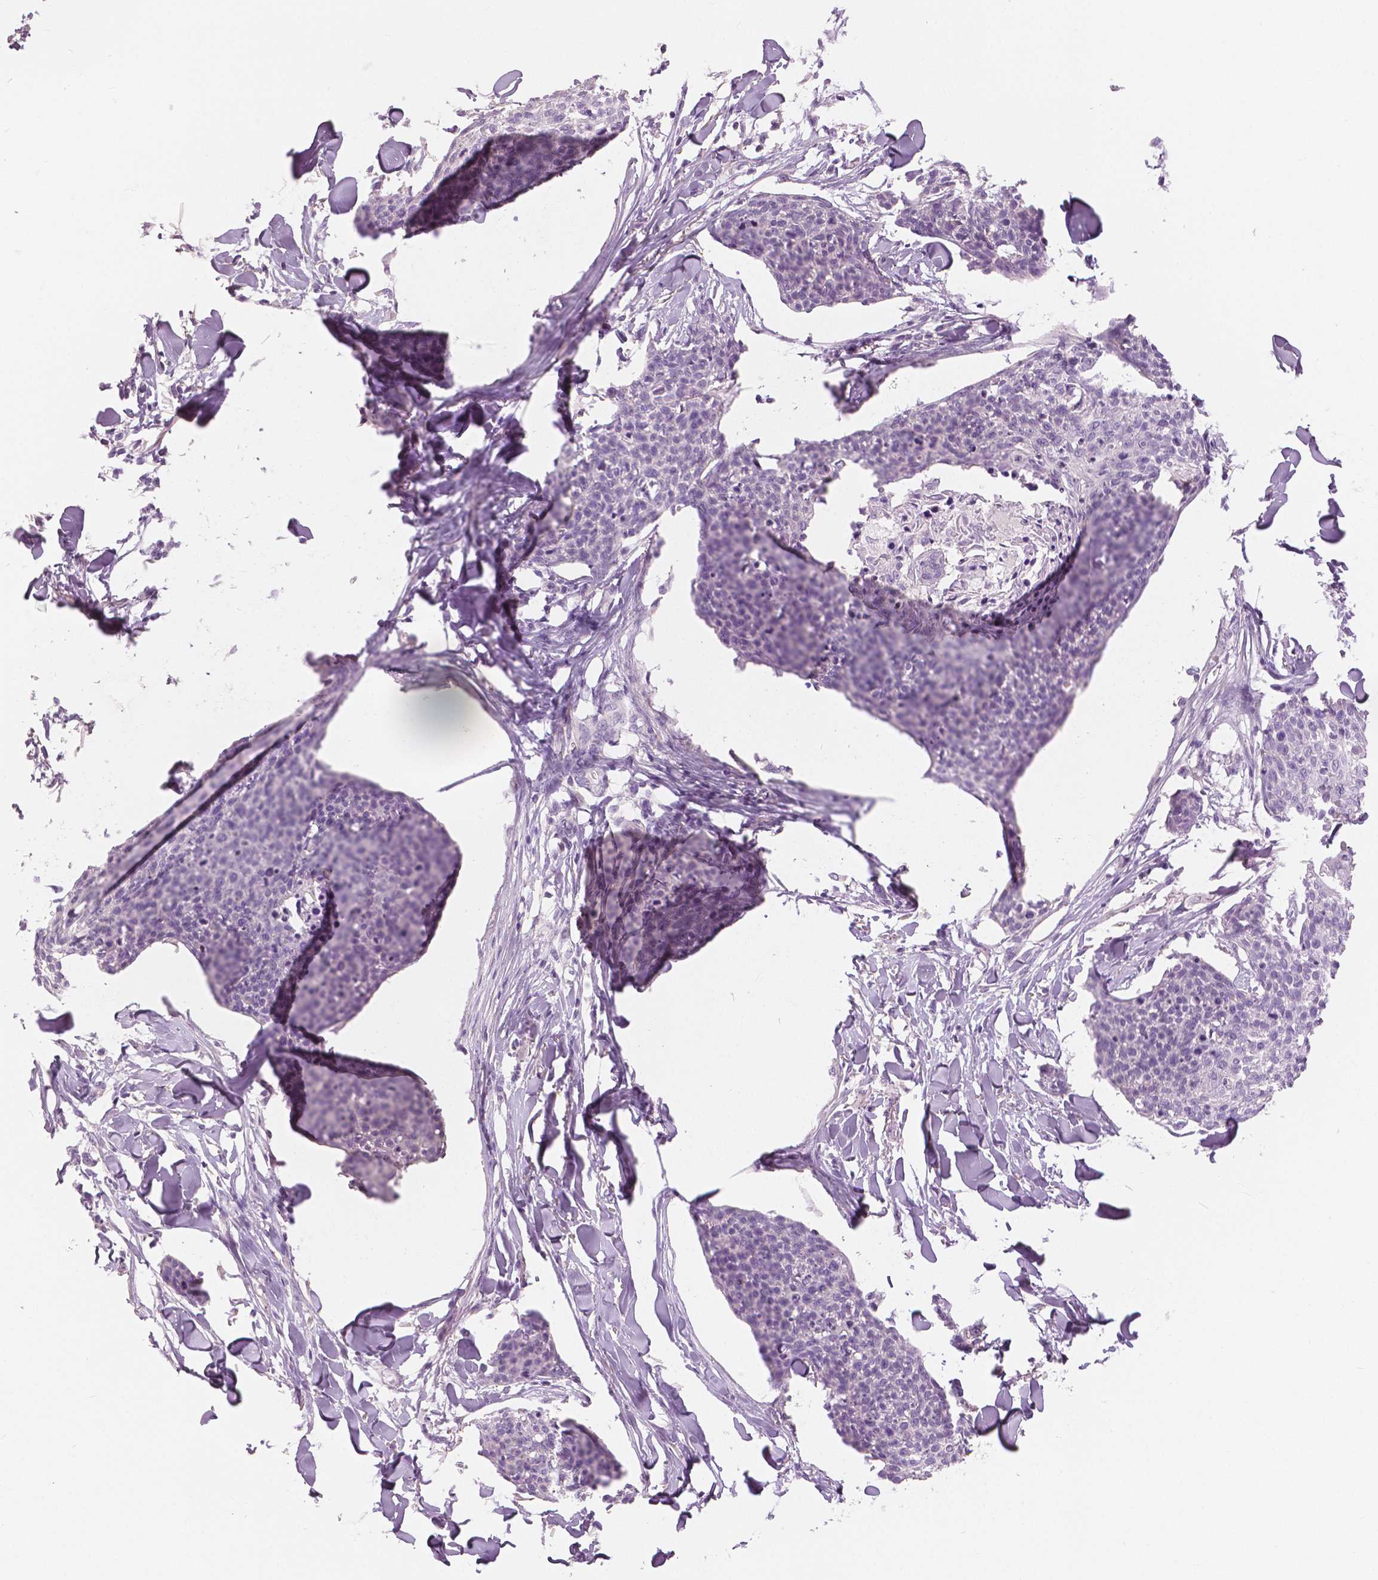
{"staining": {"intensity": "negative", "quantity": "none", "location": "none"}, "tissue": "skin cancer", "cell_type": "Tumor cells", "image_type": "cancer", "snomed": [{"axis": "morphology", "description": "Squamous cell carcinoma, NOS"}, {"axis": "topography", "description": "Skin"}, {"axis": "topography", "description": "Vulva"}], "caption": "IHC of skin cancer (squamous cell carcinoma) demonstrates no staining in tumor cells.", "gene": "SLC24A1", "patient": {"sex": "female", "age": 75}}